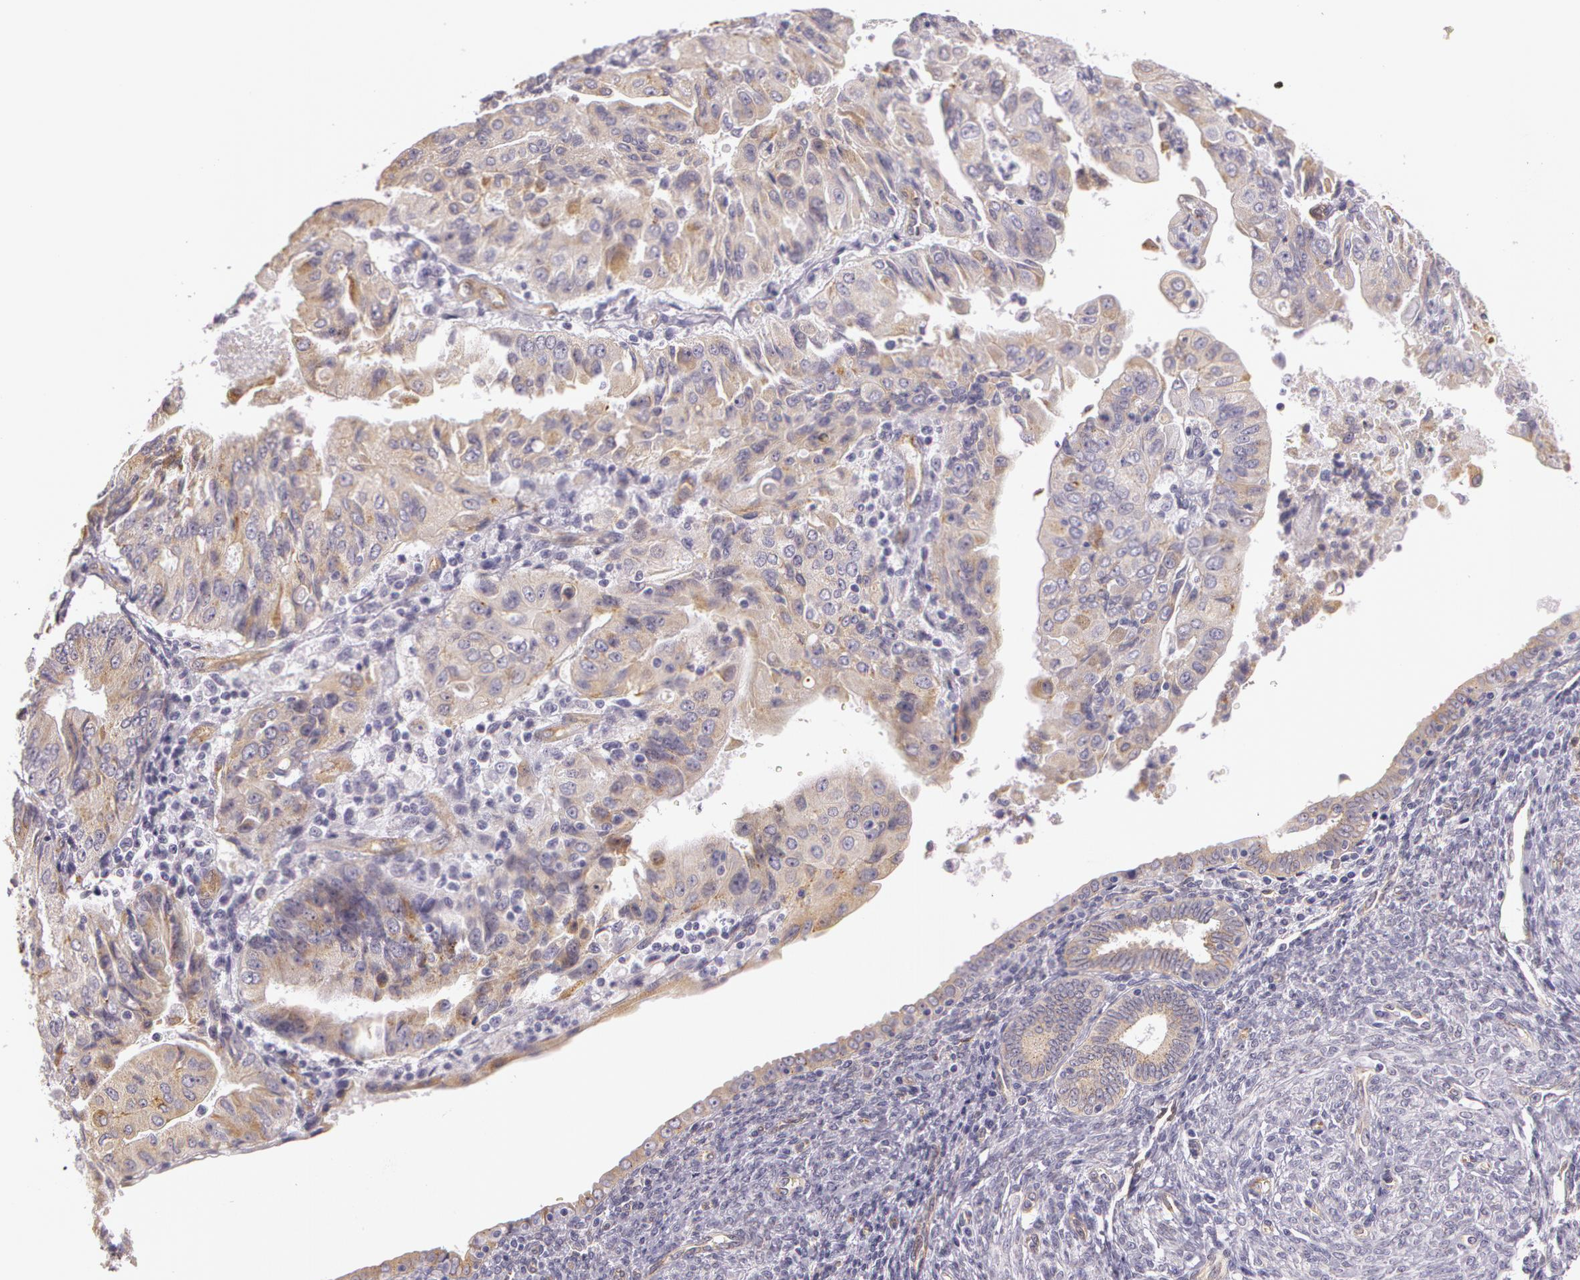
{"staining": {"intensity": "weak", "quantity": ">75%", "location": "cytoplasmic/membranous"}, "tissue": "endometrial cancer", "cell_type": "Tumor cells", "image_type": "cancer", "snomed": [{"axis": "morphology", "description": "Adenocarcinoma, NOS"}, {"axis": "topography", "description": "Endometrium"}], "caption": "The photomicrograph exhibits immunohistochemical staining of adenocarcinoma (endometrial). There is weak cytoplasmic/membranous expression is appreciated in approximately >75% of tumor cells.", "gene": "APP", "patient": {"sex": "female", "age": 75}}